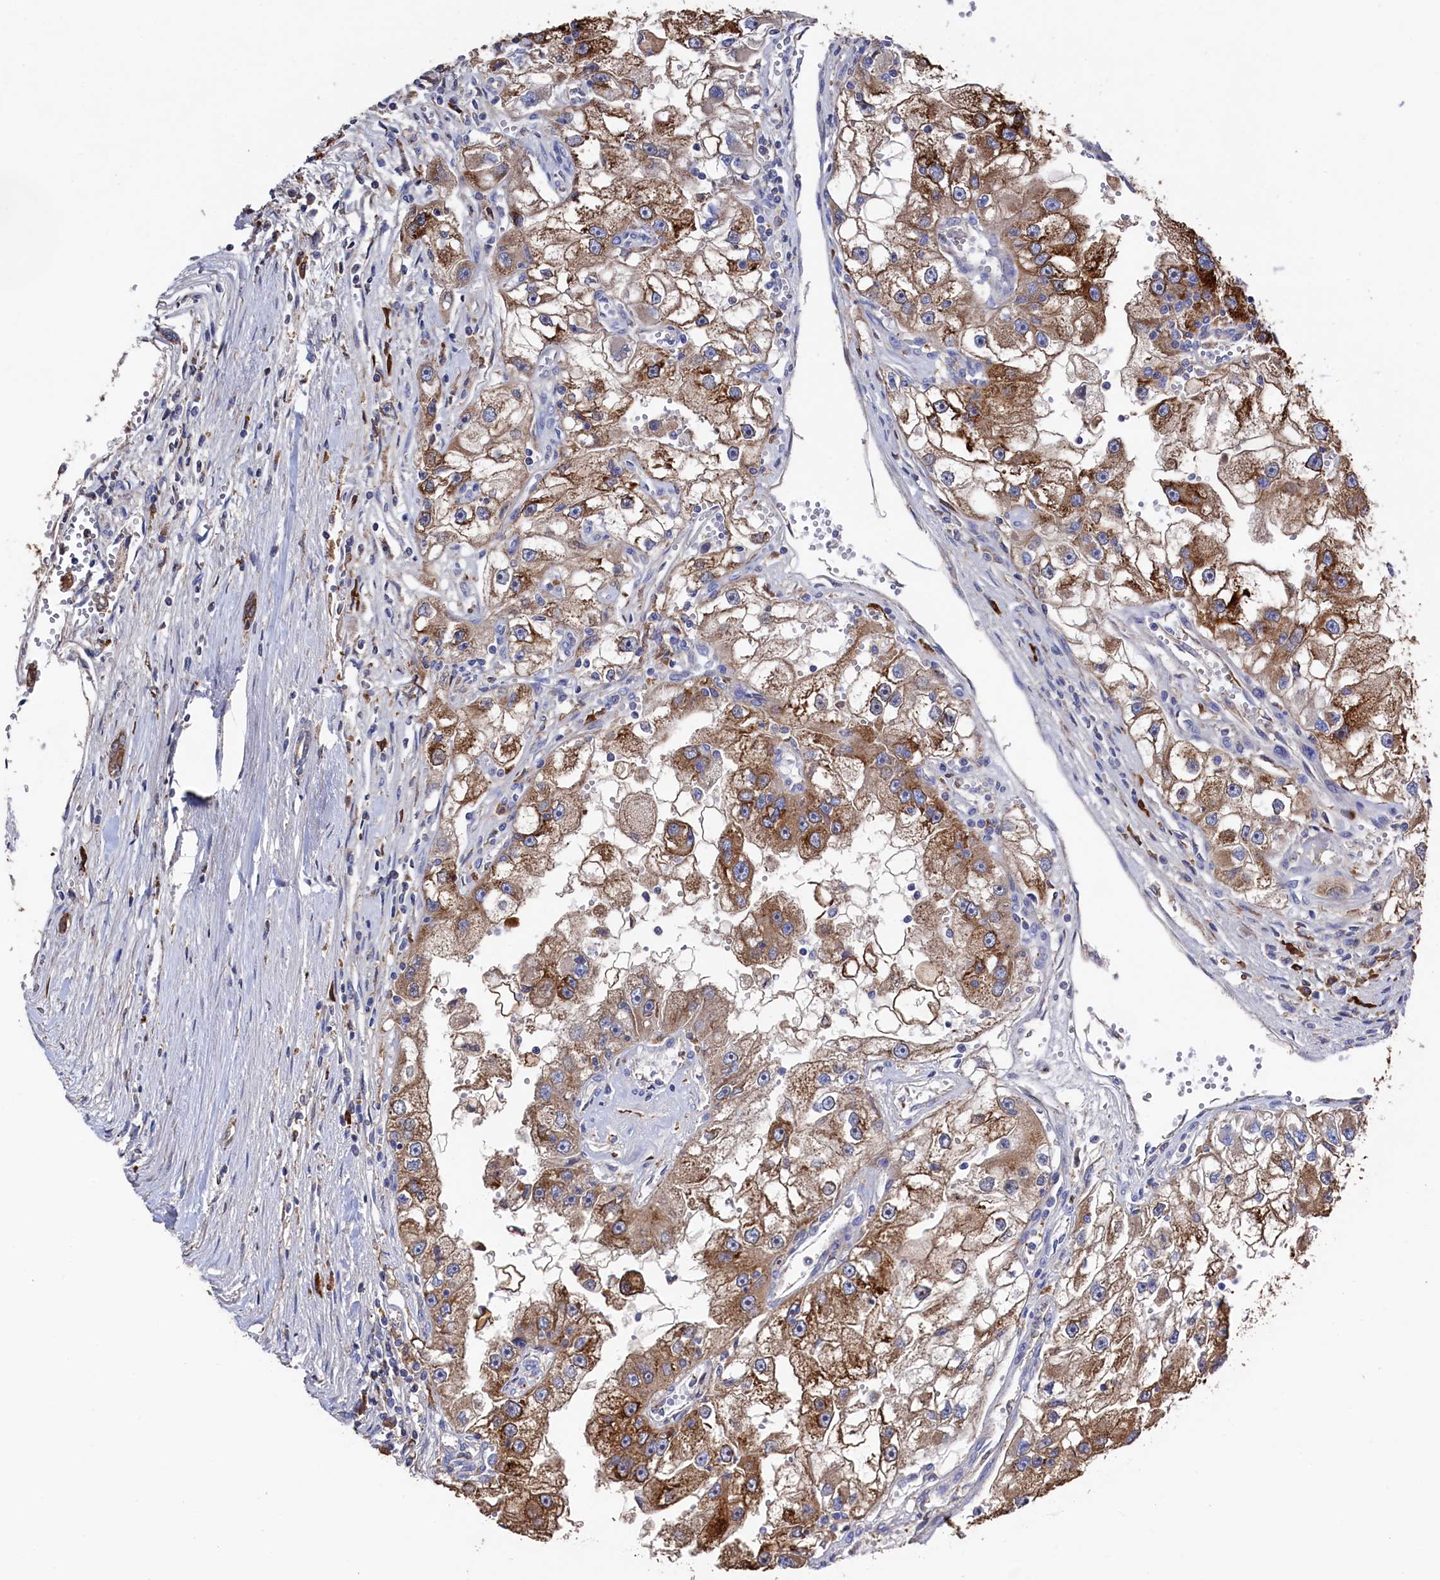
{"staining": {"intensity": "strong", "quantity": ">75%", "location": "cytoplasmic/membranous"}, "tissue": "renal cancer", "cell_type": "Tumor cells", "image_type": "cancer", "snomed": [{"axis": "morphology", "description": "Adenocarcinoma, NOS"}, {"axis": "topography", "description": "Kidney"}], "caption": "Strong cytoplasmic/membranous protein positivity is present in approximately >75% of tumor cells in renal adenocarcinoma. (Stains: DAB in brown, nuclei in blue, Microscopy: brightfield microscopy at high magnification).", "gene": "TK2", "patient": {"sex": "male", "age": 63}}